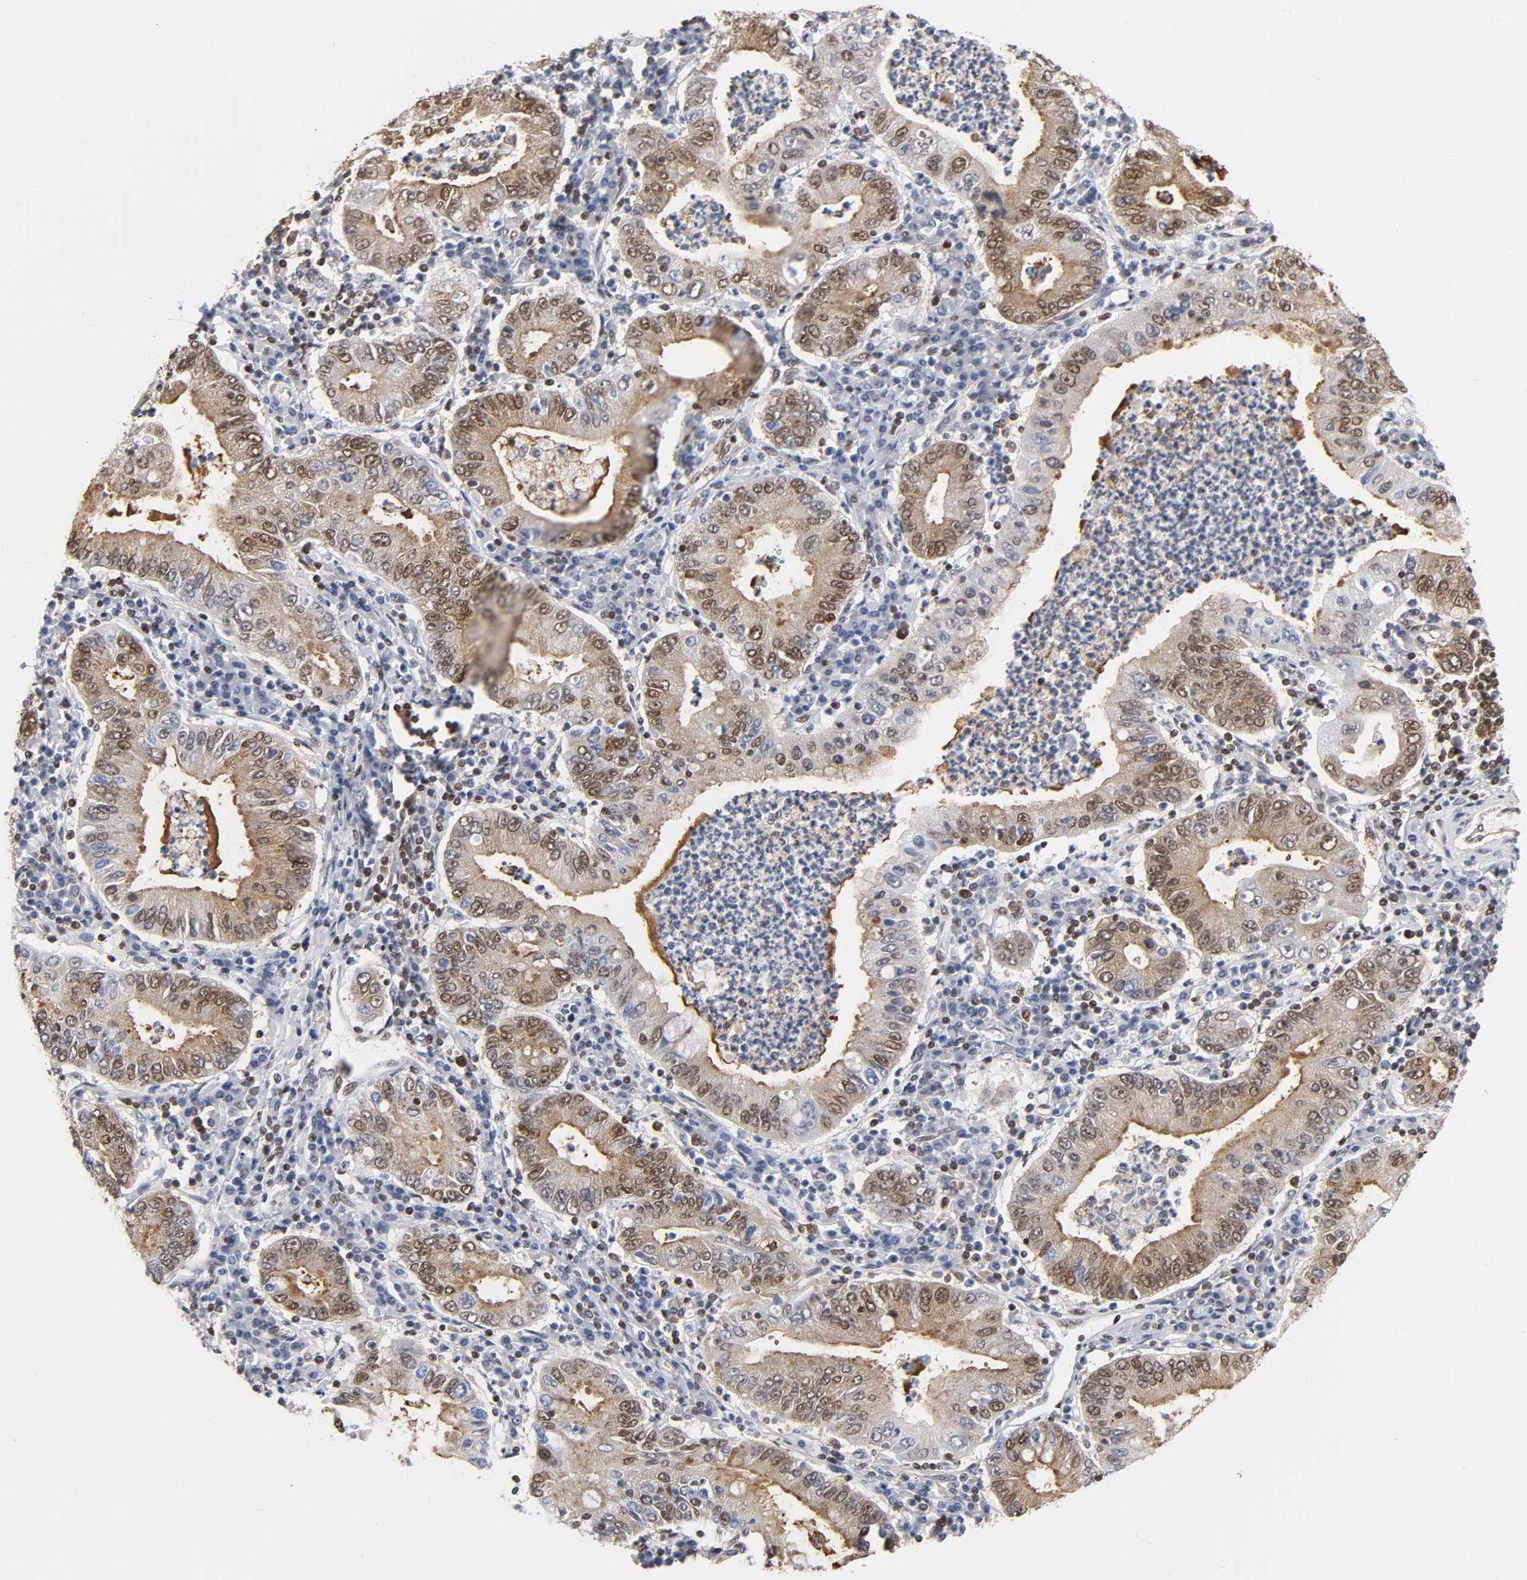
{"staining": {"intensity": "moderate", "quantity": ">75%", "location": "nuclear"}, "tissue": "stomach cancer", "cell_type": "Tumor cells", "image_type": "cancer", "snomed": [{"axis": "morphology", "description": "Normal tissue, NOS"}, {"axis": "morphology", "description": "Adenocarcinoma, NOS"}, {"axis": "topography", "description": "Esophagus"}, {"axis": "topography", "description": "Stomach, upper"}, {"axis": "topography", "description": "Peripheral nerve tissue"}], "caption": "Immunohistochemical staining of human adenocarcinoma (stomach) reveals medium levels of moderate nuclear staining in about >75% of tumor cells. (brown staining indicates protein expression, while blue staining denotes nuclei).", "gene": "ILKAP", "patient": {"sex": "male", "age": 62}}